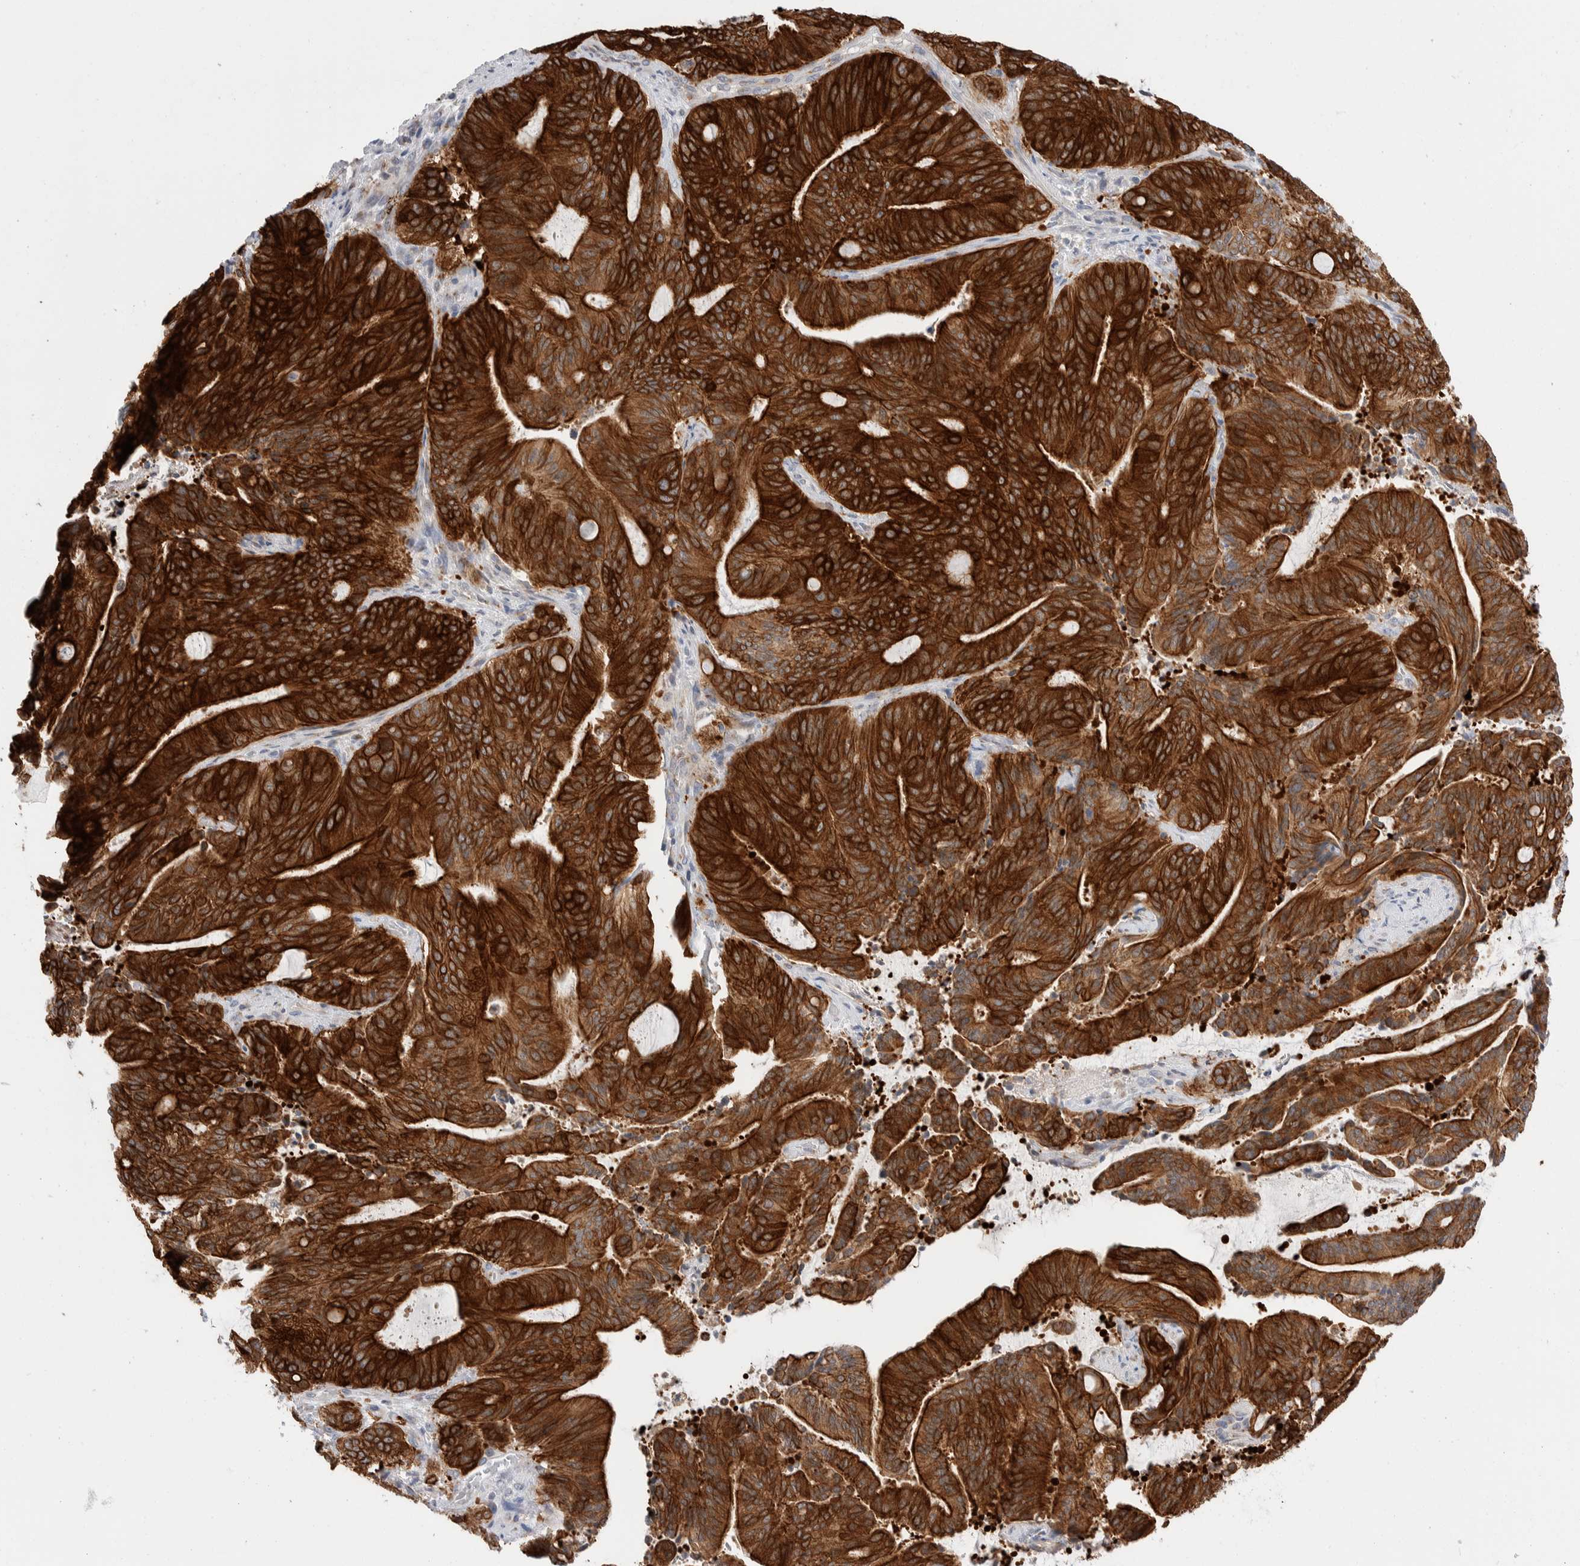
{"staining": {"intensity": "strong", "quantity": ">75%", "location": "cytoplasmic/membranous"}, "tissue": "liver cancer", "cell_type": "Tumor cells", "image_type": "cancer", "snomed": [{"axis": "morphology", "description": "Normal tissue, NOS"}, {"axis": "morphology", "description": "Cholangiocarcinoma"}, {"axis": "topography", "description": "Liver"}, {"axis": "topography", "description": "Peripheral nerve tissue"}], "caption": "Cholangiocarcinoma (liver) stained with immunohistochemistry exhibits strong cytoplasmic/membranous staining in about >75% of tumor cells.", "gene": "C1orf112", "patient": {"sex": "female", "age": 73}}